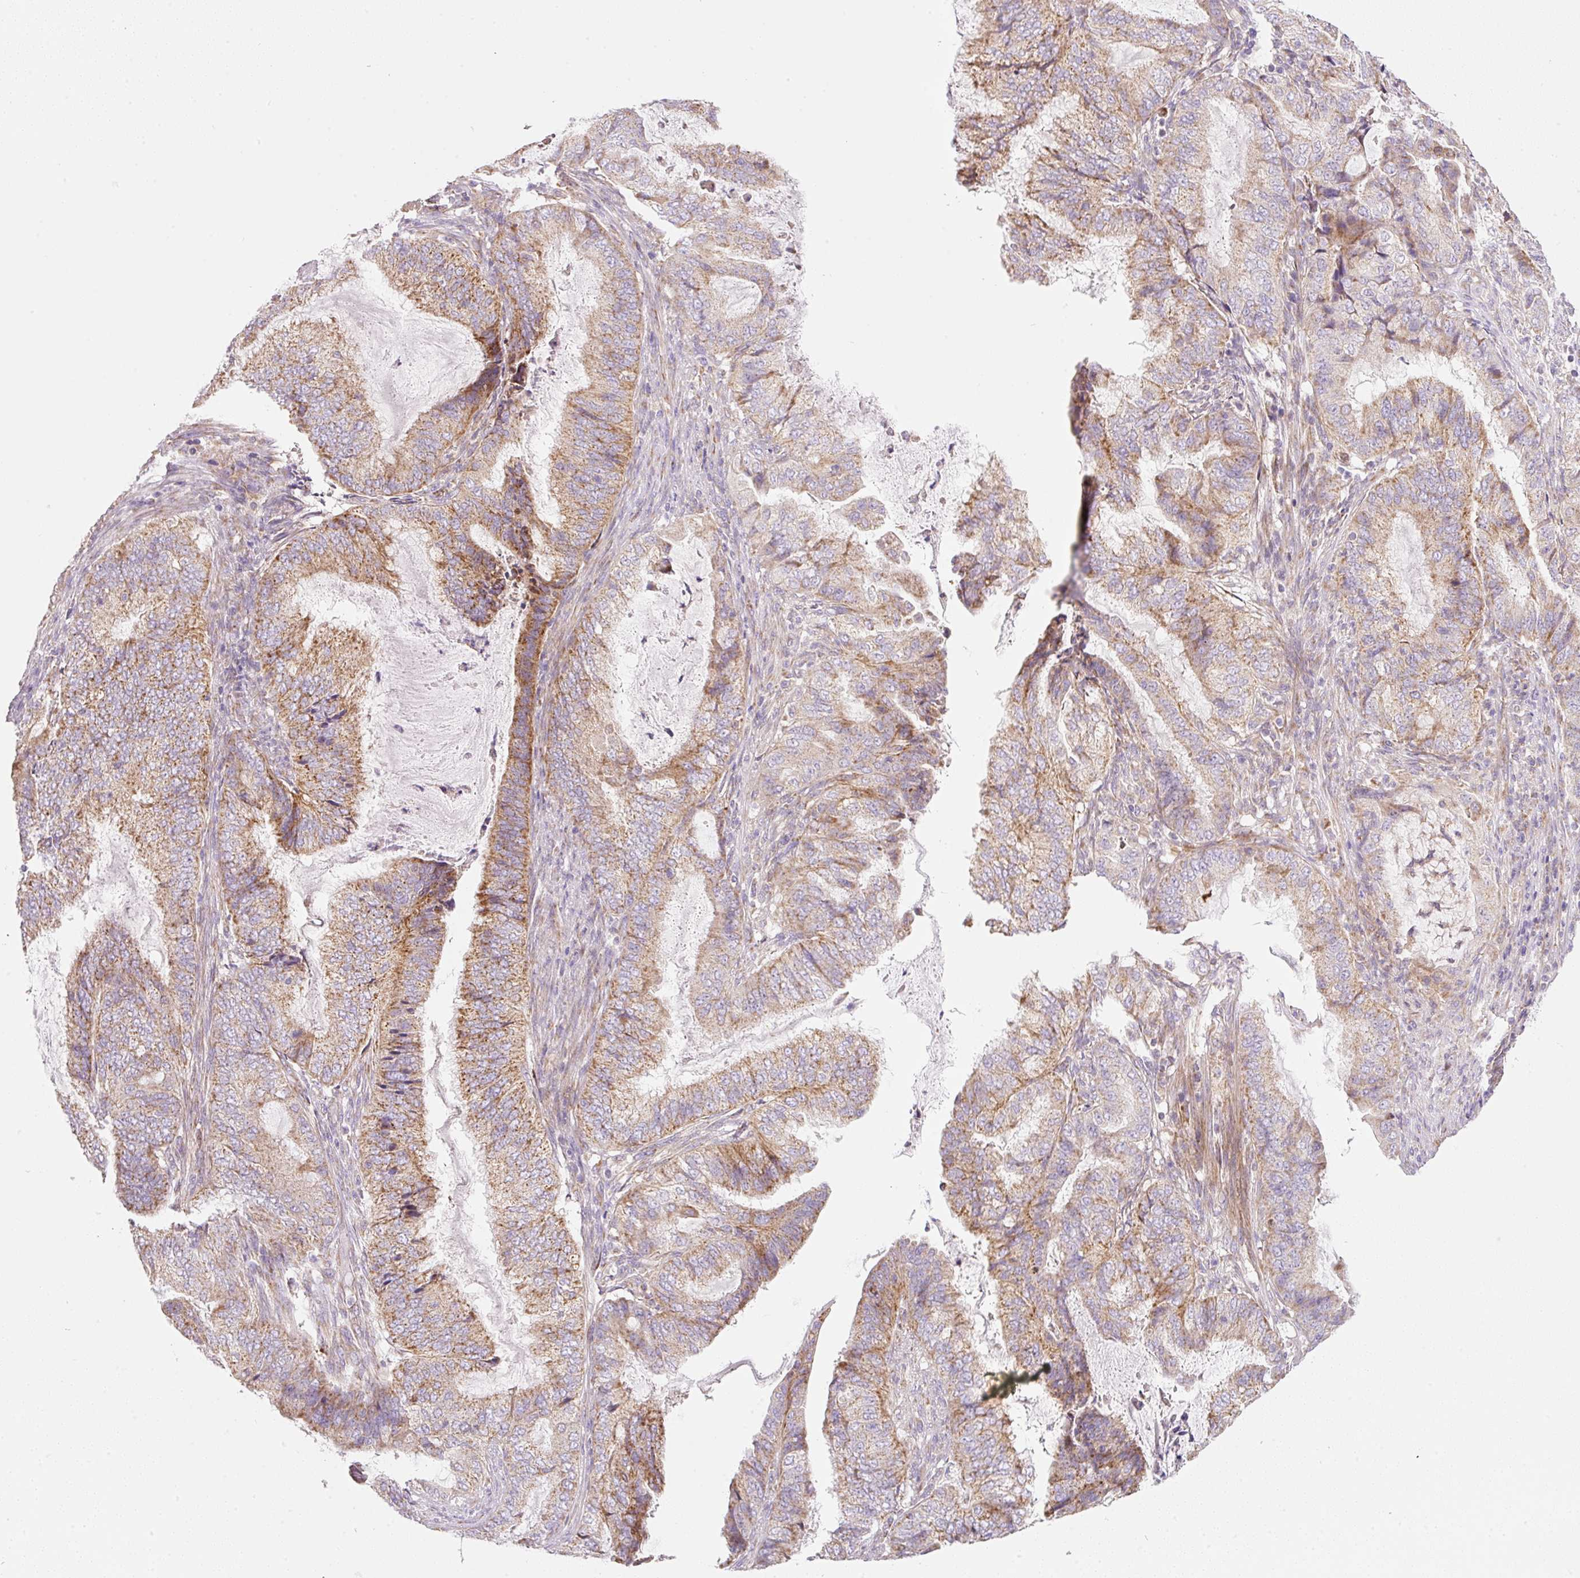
{"staining": {"intensity": "moderate", "quantity": "25%-75%", "location": "cytoplasmic/membranous"}, "tissue": "endometrial cancer", "cell_type": "Tumor cells", "image_type": "cancer", "snomed": [{"axis": "morphology", "description": "Adenocarcinoma, NOS"}, {"axis": "topography", "description": "Endometrium"}], "caption": "Endometrial cancer was stained to show a protein in brown. There is medium levels of moderate cytoplasmic/membranous staining in approximately 25%-75% of tumor cells. Using DAB (3,3'-diaminobenzidine) (brown) and hematoxylin (blue) stains, captured at high magnification using brightfield microscopy.", "gene": "NDUFA1", "patient": {"sex": "female", "age": 51}}